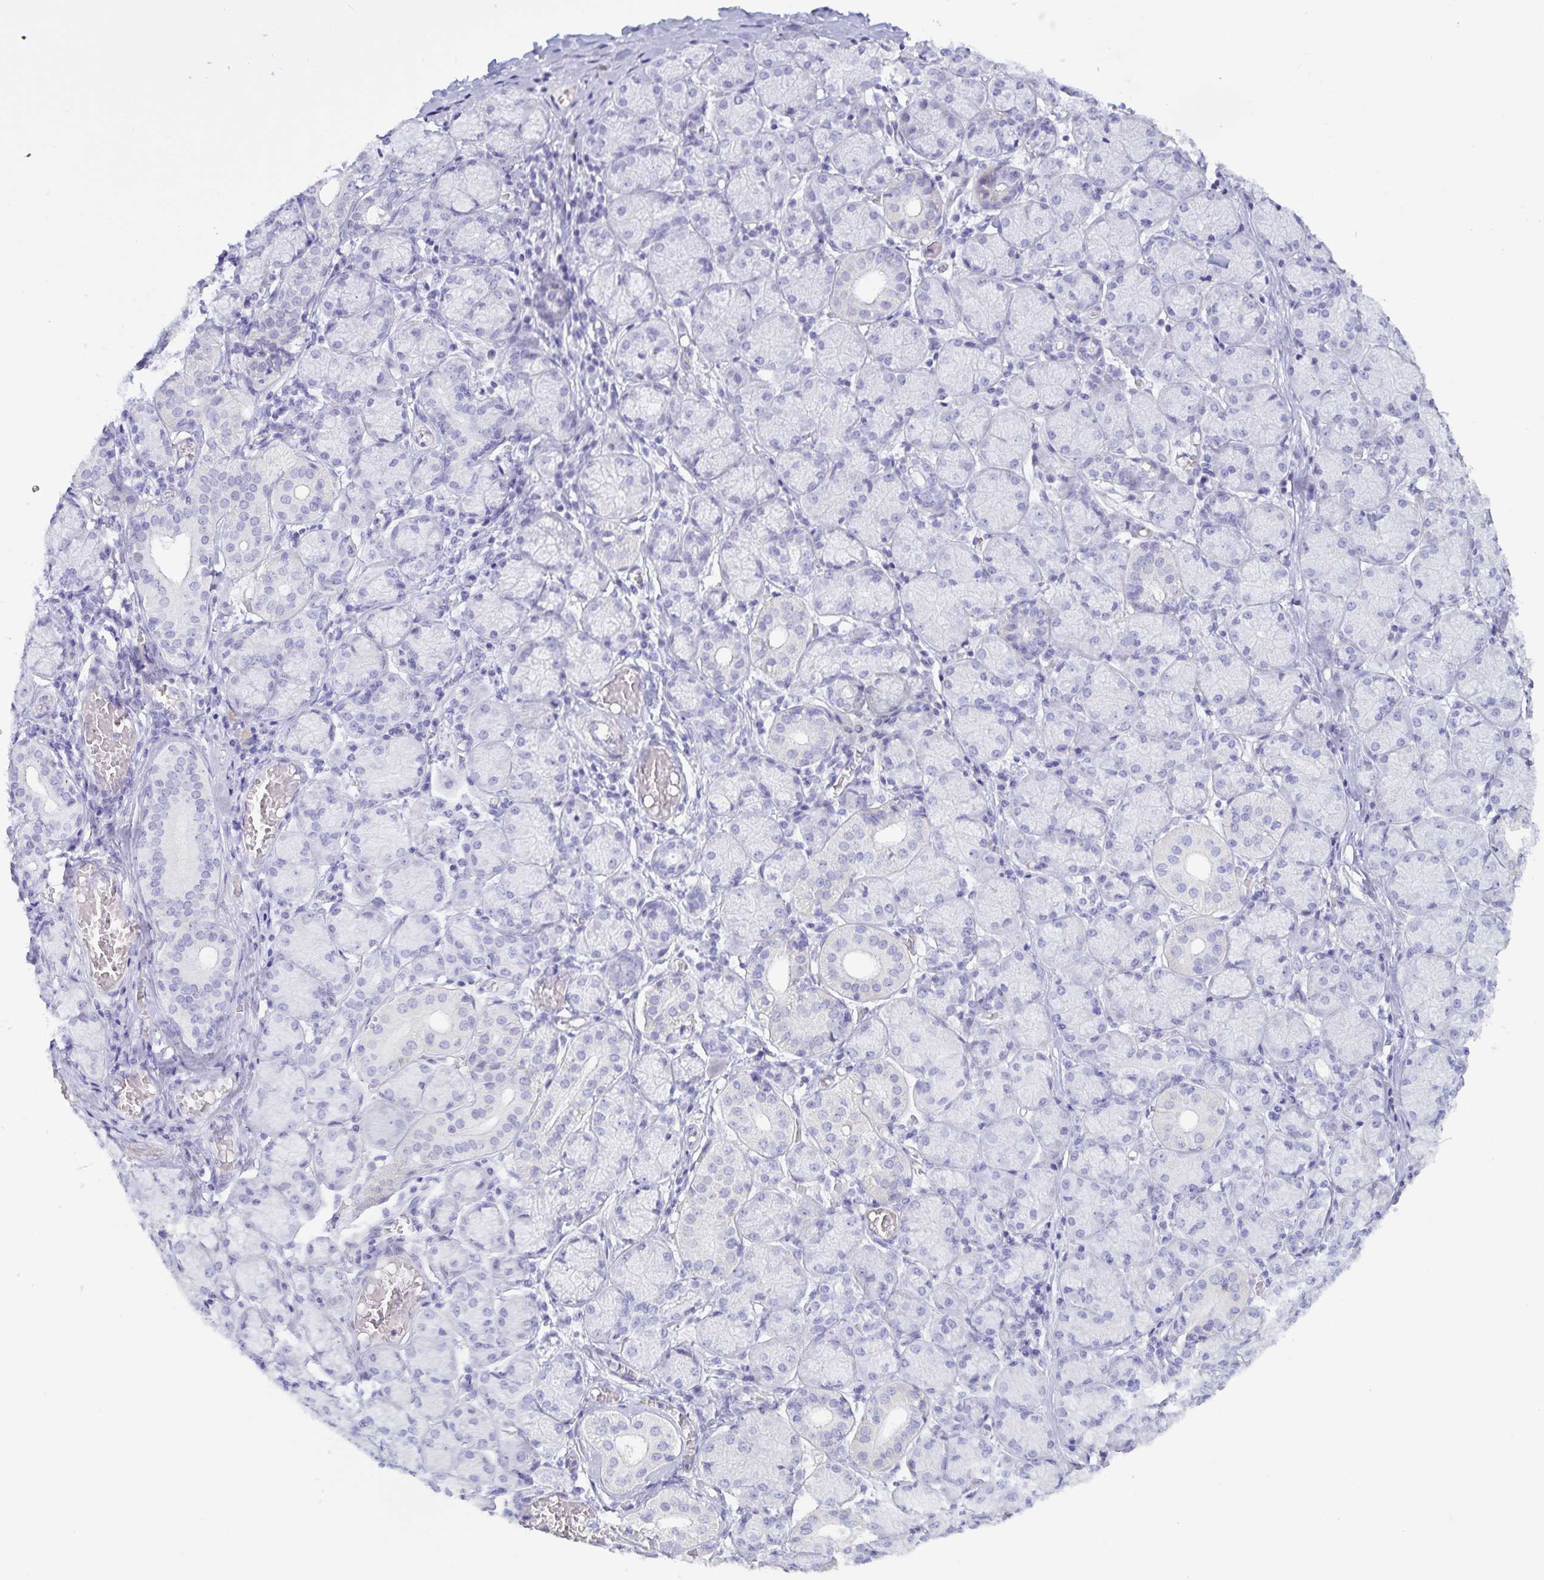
{"staining": {"intensity": "negative", "quantity": "none", "location": "none"}, "tissue": "salivary gland", "cell_type": "Glandular cells", "image_type": "normal", "snomed": [{"axis": "morphology", "description": "Normal tissue, NOS"}, {"axis": "topography", "description": "Salivary gland"}], "caption": "Glandular cells are negative for protein expression in benign human salivary gland. The staining is performed using DAB (3,3'-diaminobenzidine) brown chromogen with nuclei counter-stained in using hematoxylin.", "gene": "SPAG4", "patient": {"sex": "female", "age": 24}}